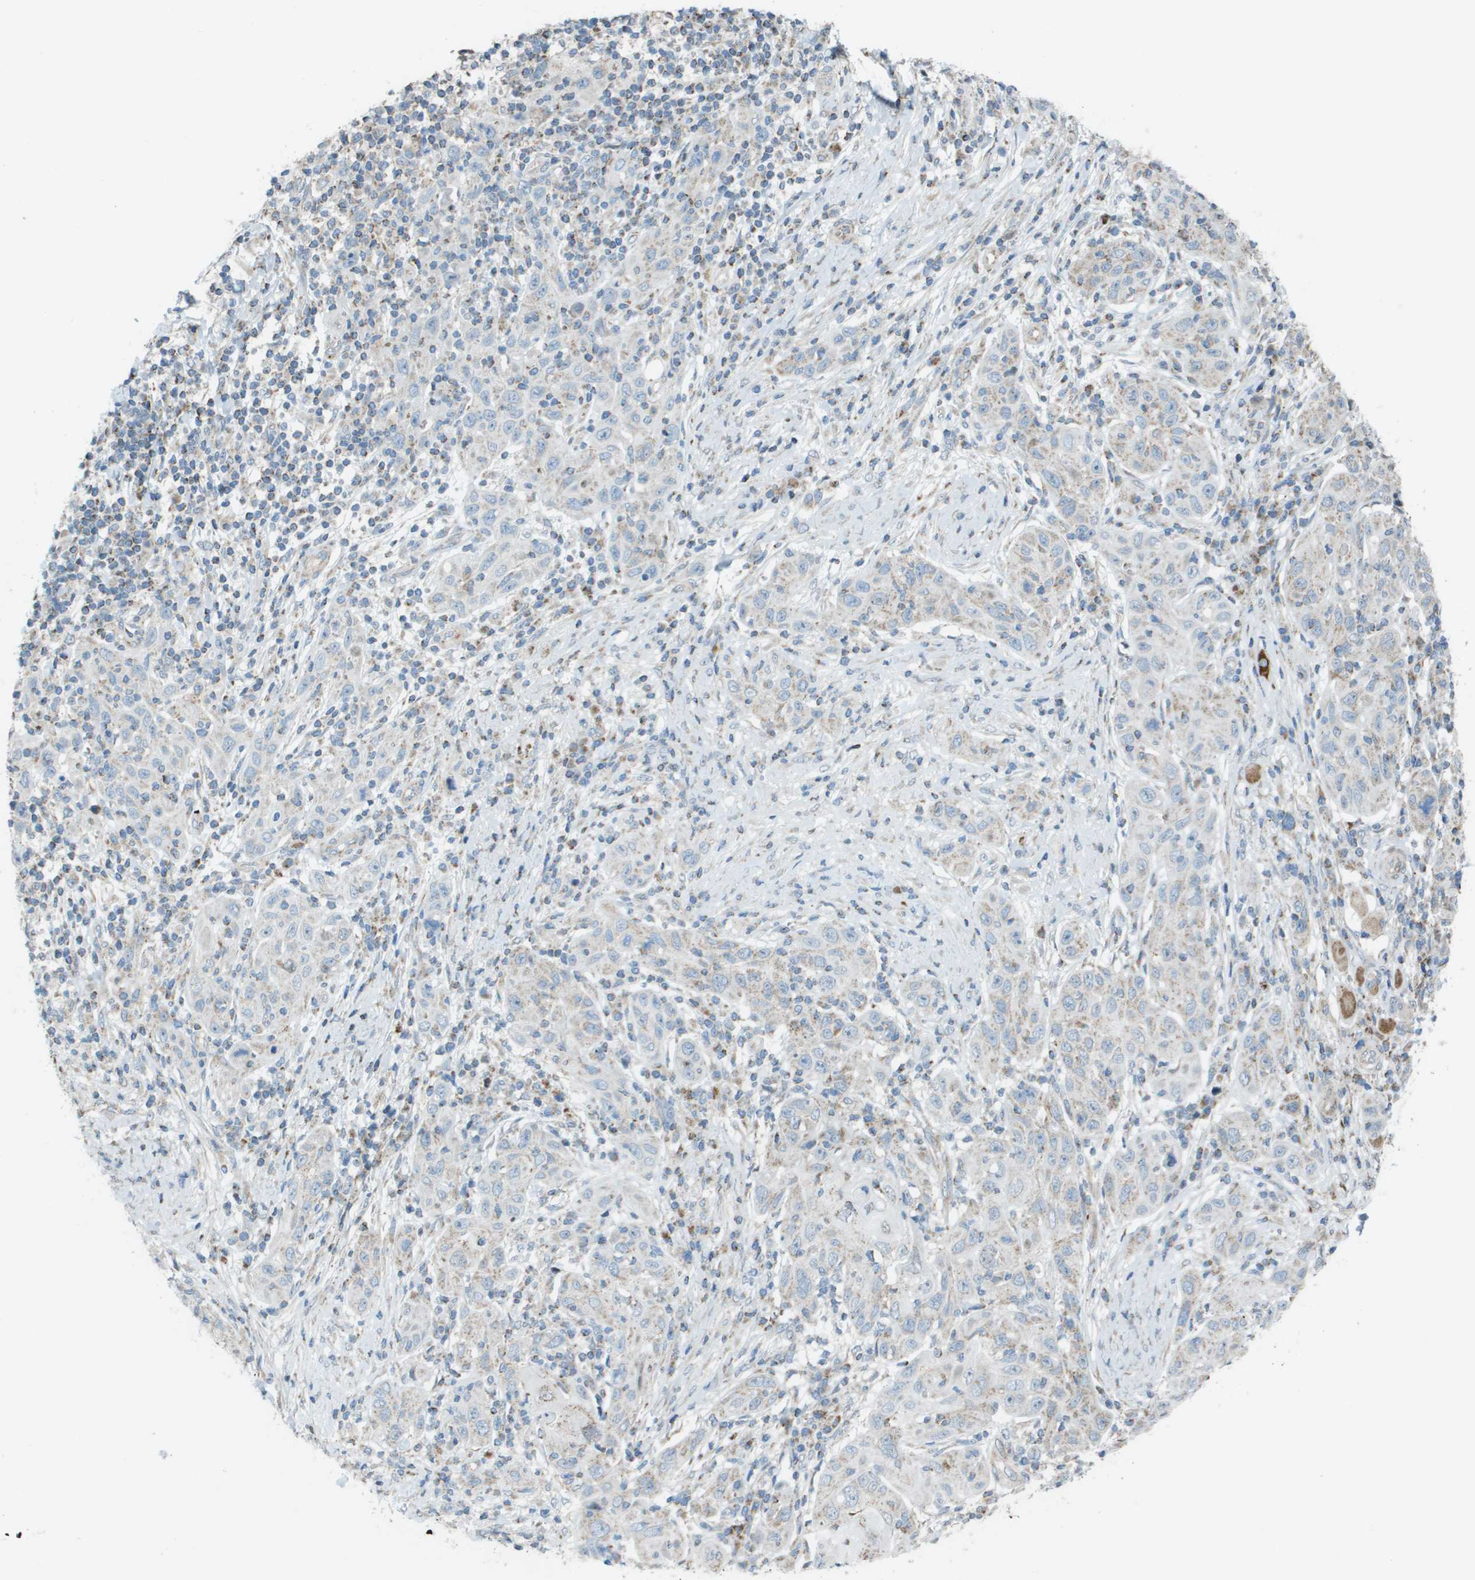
{"staining": {"intensity": "negative", "quantity": "none", "location": "none"}, "tissue": "skin cancer", "cell_type": "Tumor cells", "image_type": "cancer", "snomed": [{"axis": "morphology", "description": "Squamous cell carcinoma, NOS"}, {"axis": "topography", "description": "Skin"}], "caption": "The immunohistochemistry histopathology image has no significant expression in tumor cells of squamous cell carcinoma (skin) tissue.", "gene": "MGAT3", "patient": {"sex": "female", "age": 88}}